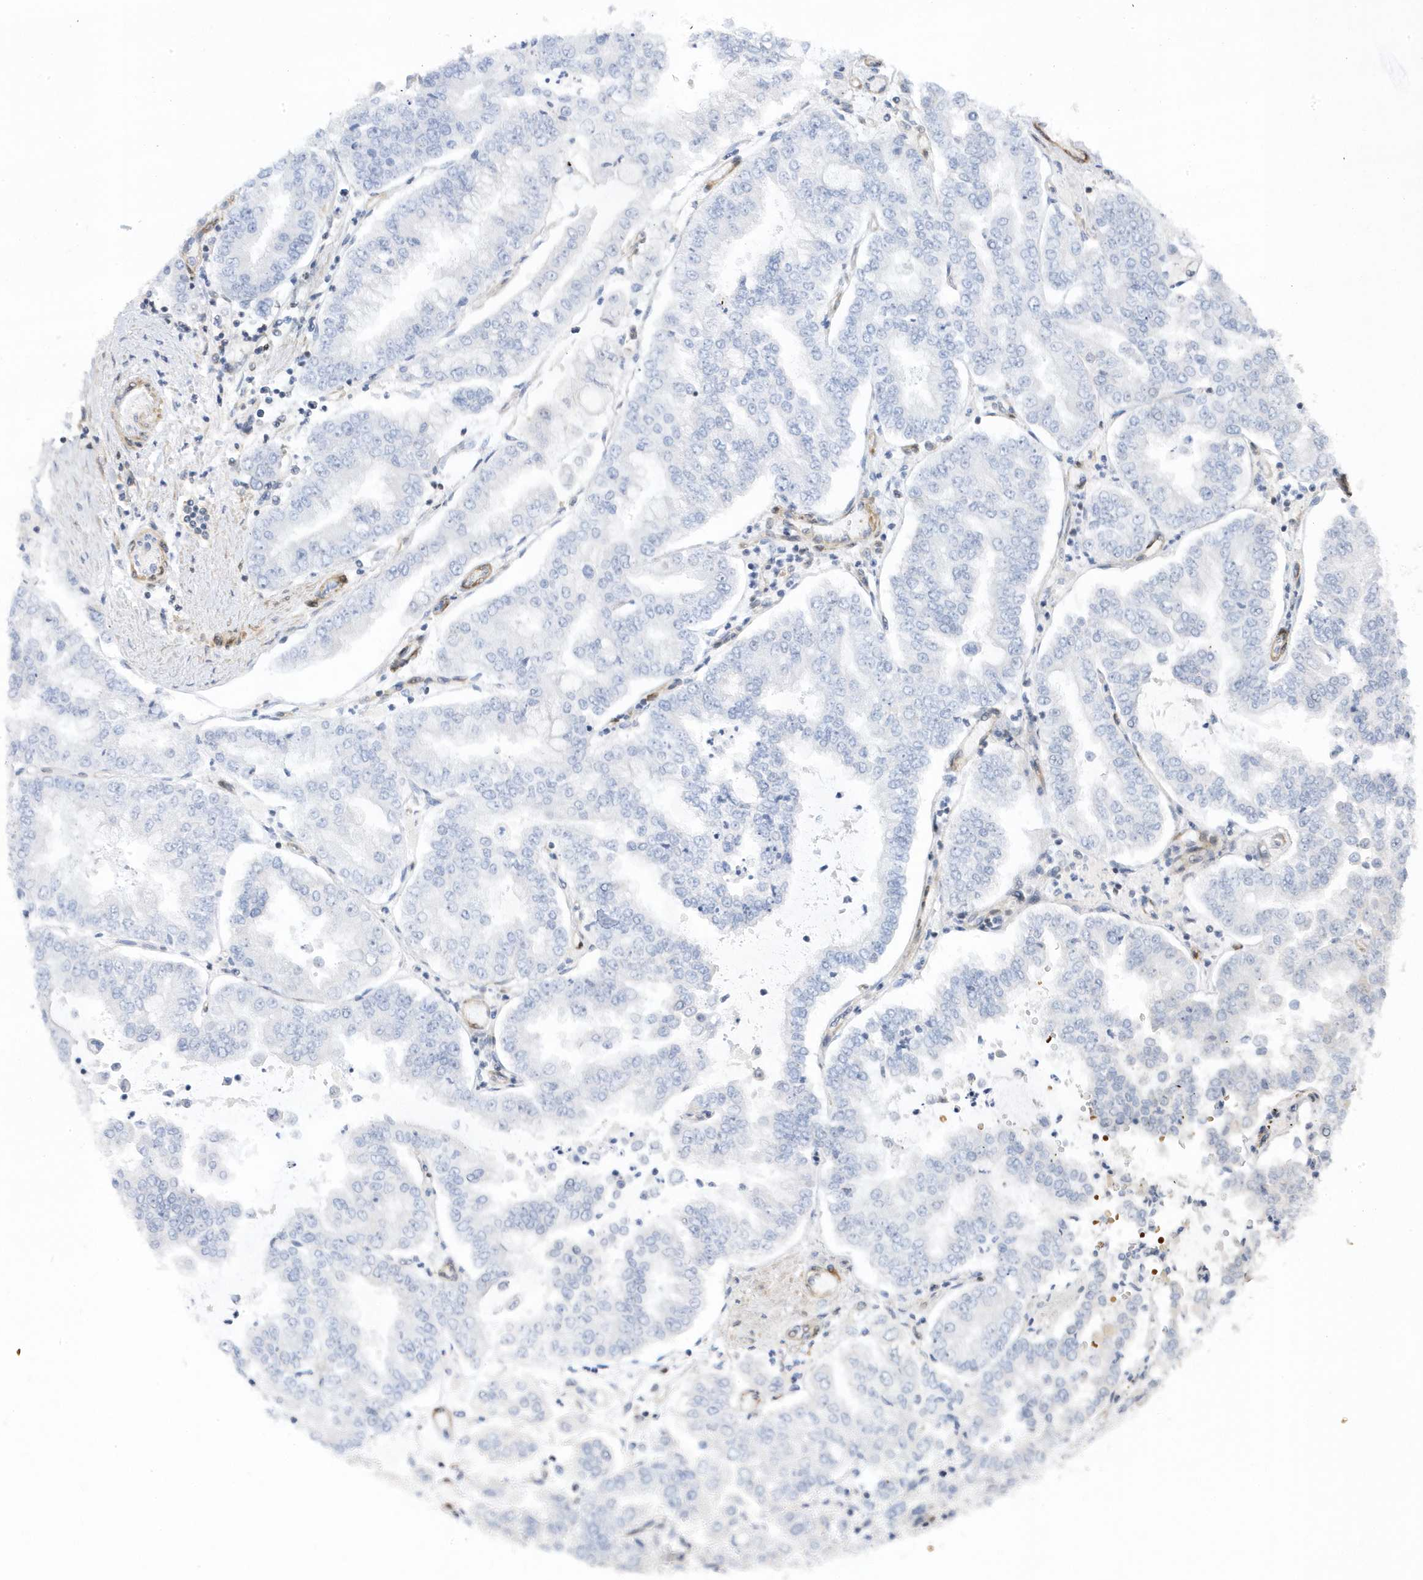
{"staining": {"intensity": "negative", "quantity": "none", "location": "none"}, "tissue": "stomach cancer", "cell_type": "Tumor cells", "image_type": "cancer", "snomed": [{"axis": "morphology", "description": "Adenocarcinoma, NOS"}, {"axis": "topography", "description": "Stomach"}], "caption": "A histopathology image of human stomach cancer is negative for staining in tumor cells.", "gene": "MAP7D3", "patient": {"sex": "male", "age": 76}}